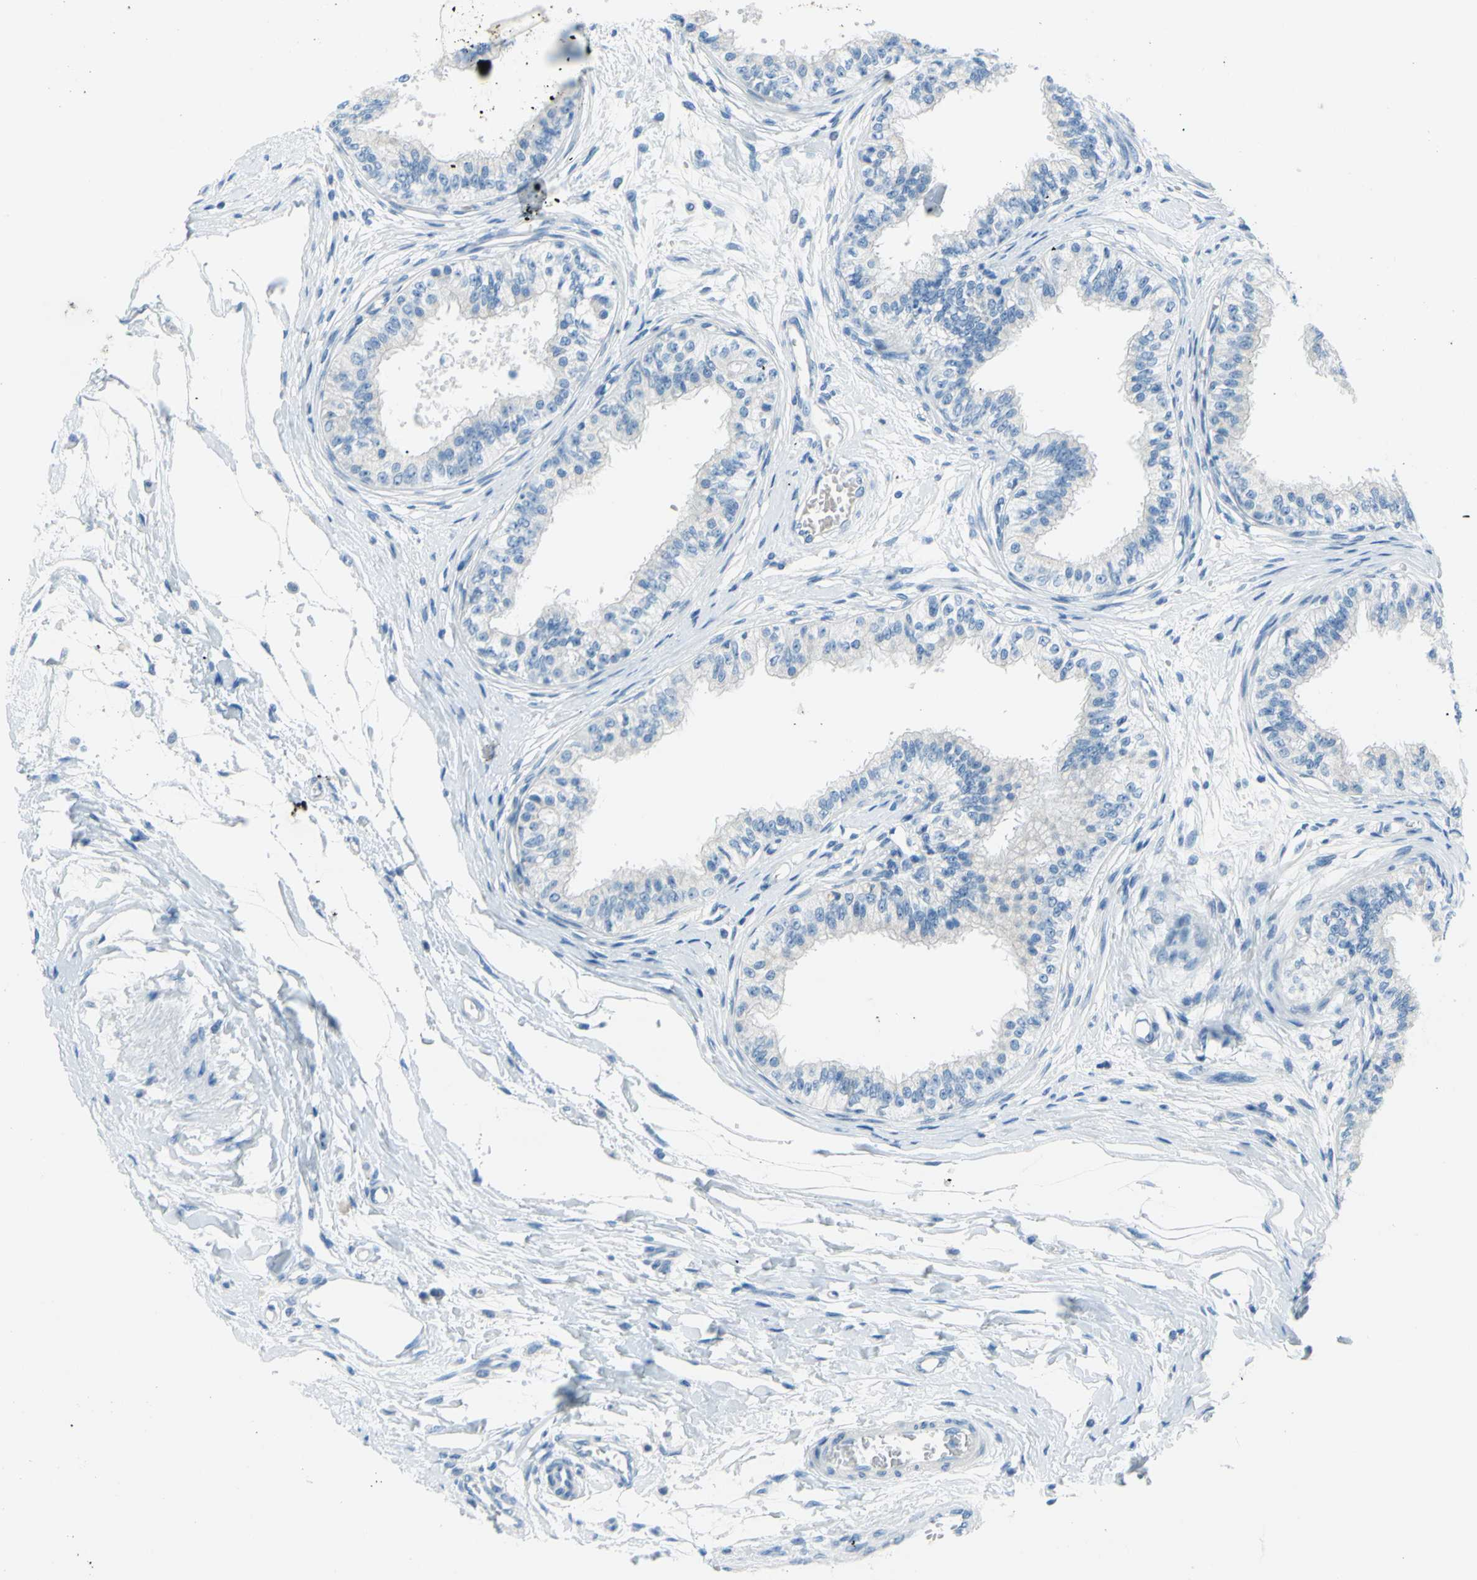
{"staining": {"intensity": "weak", "quantity": "<25%", "location": "cytoplasmic/membranous"}, "tissue": "epididymis", "cell_type": "Glandular cells", "image_type": "normal", "snomed": [{"axis": "morphology", "description": "Normal tissue, NOS"}, {"axis": "morphology", "description": "Adenocarcinoma, metastatic, NOS"}, {"axis": "topography", "description": "Testis"}, {"axis": "topography", "description": "Epididymis"}], "caption": "Histopathology image shows no significant protein staining in glandular cells of unremarkable epididymis. (DAB (3,3'-diaminobenzidine) IHC visualized using brightfield microscopy, high magnification).", "gene": "DCT", "patient": {"sex": "male", "age": 26}}